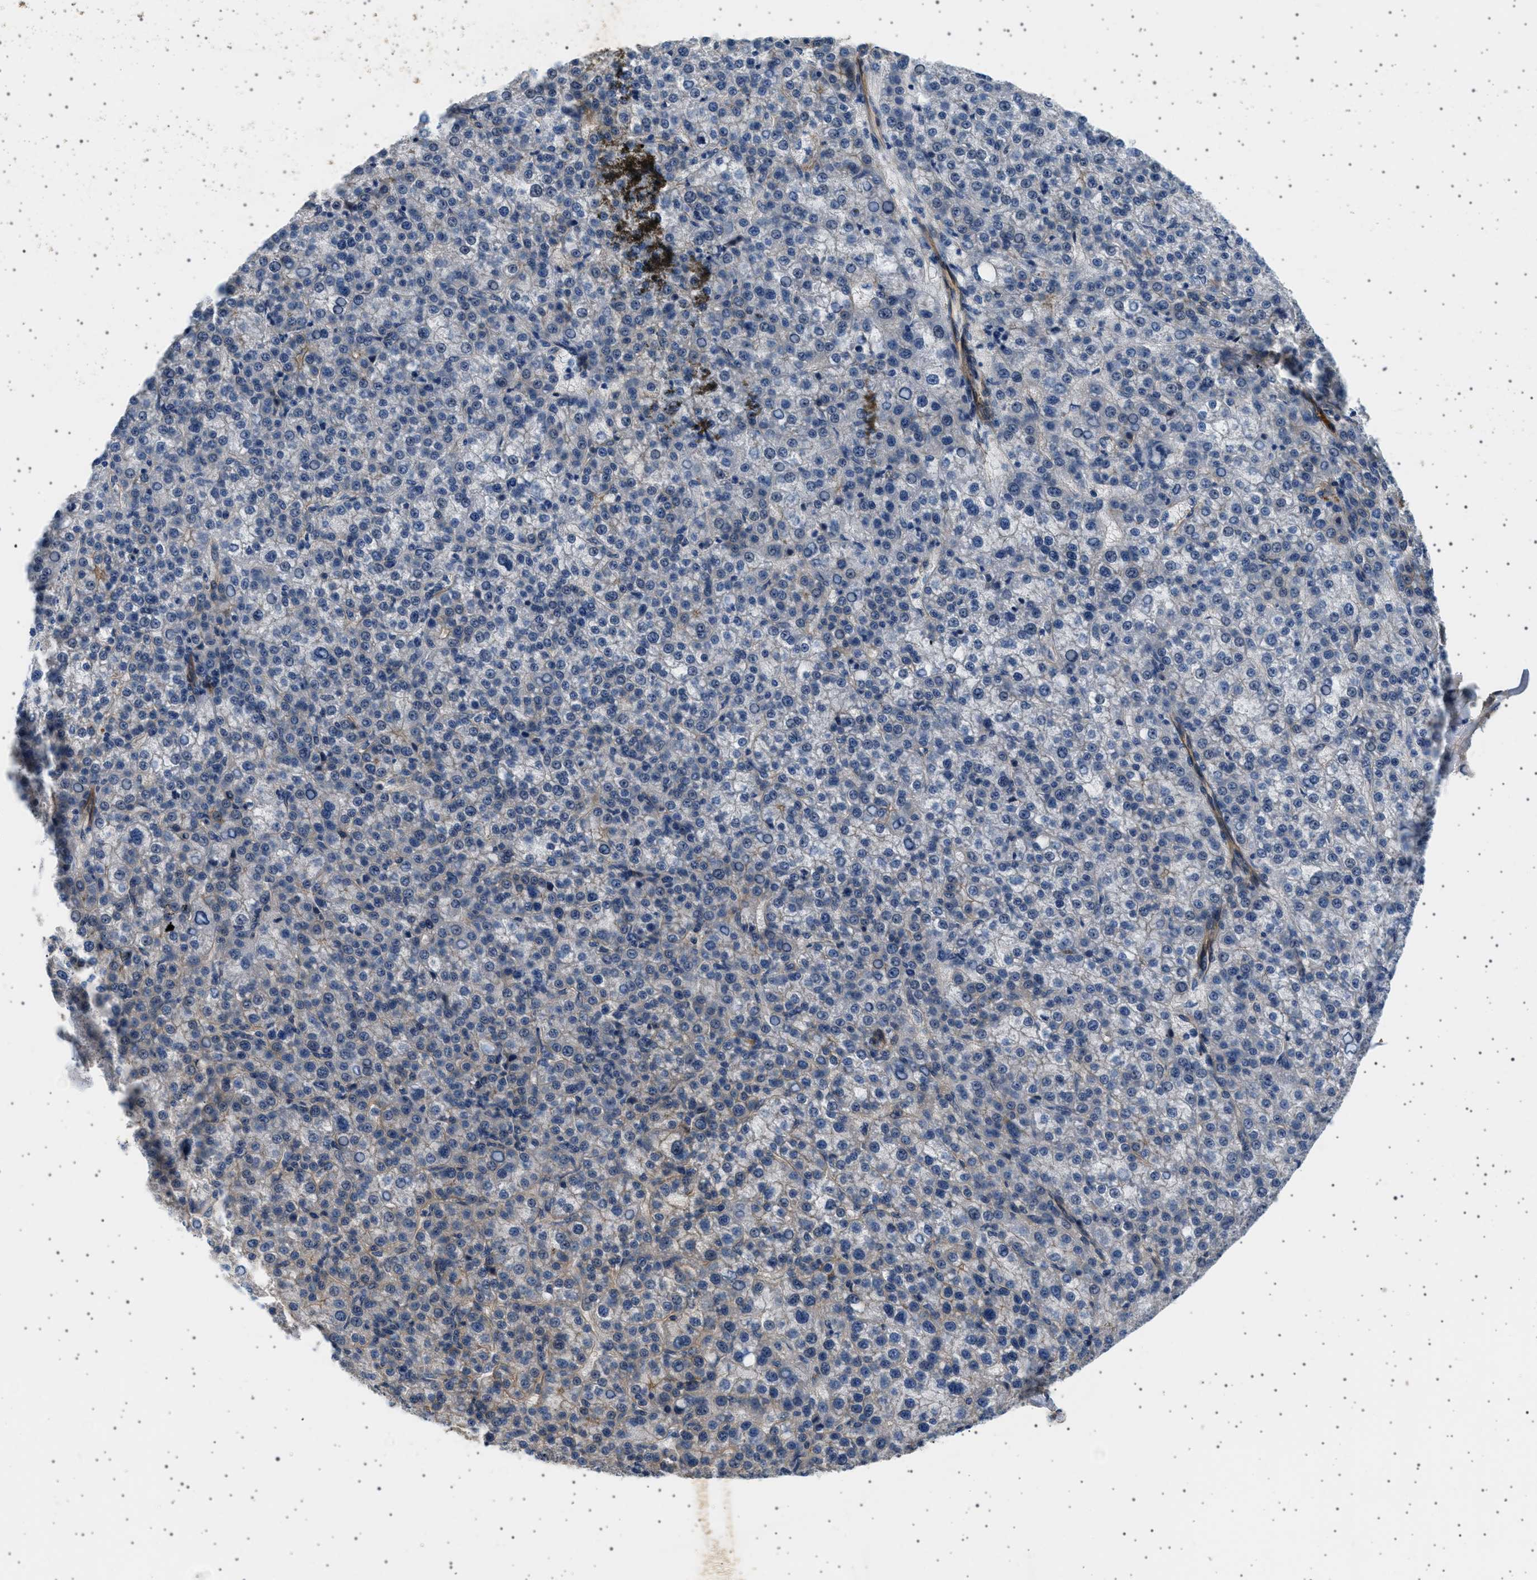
{"staining": {"intensity": "weak", "quantity": "<25%", "location": "cytoplasmic/membranous"}, "tissue": "liver cancer", "cell_type": "Tumor cells", "image_type": "cancer", "snomed": [{"axis": "morphology", "description": "Carcinoma, Hepatocellular, NOS"}, {"axis": "topography", "description": "Liver"}], "caption": "There is no significant expression in tumor cells of liver cancer (hepatocellular carcinoma).", "gene": "PLPP6", "patient": {"sex": "female", "age": 58}}